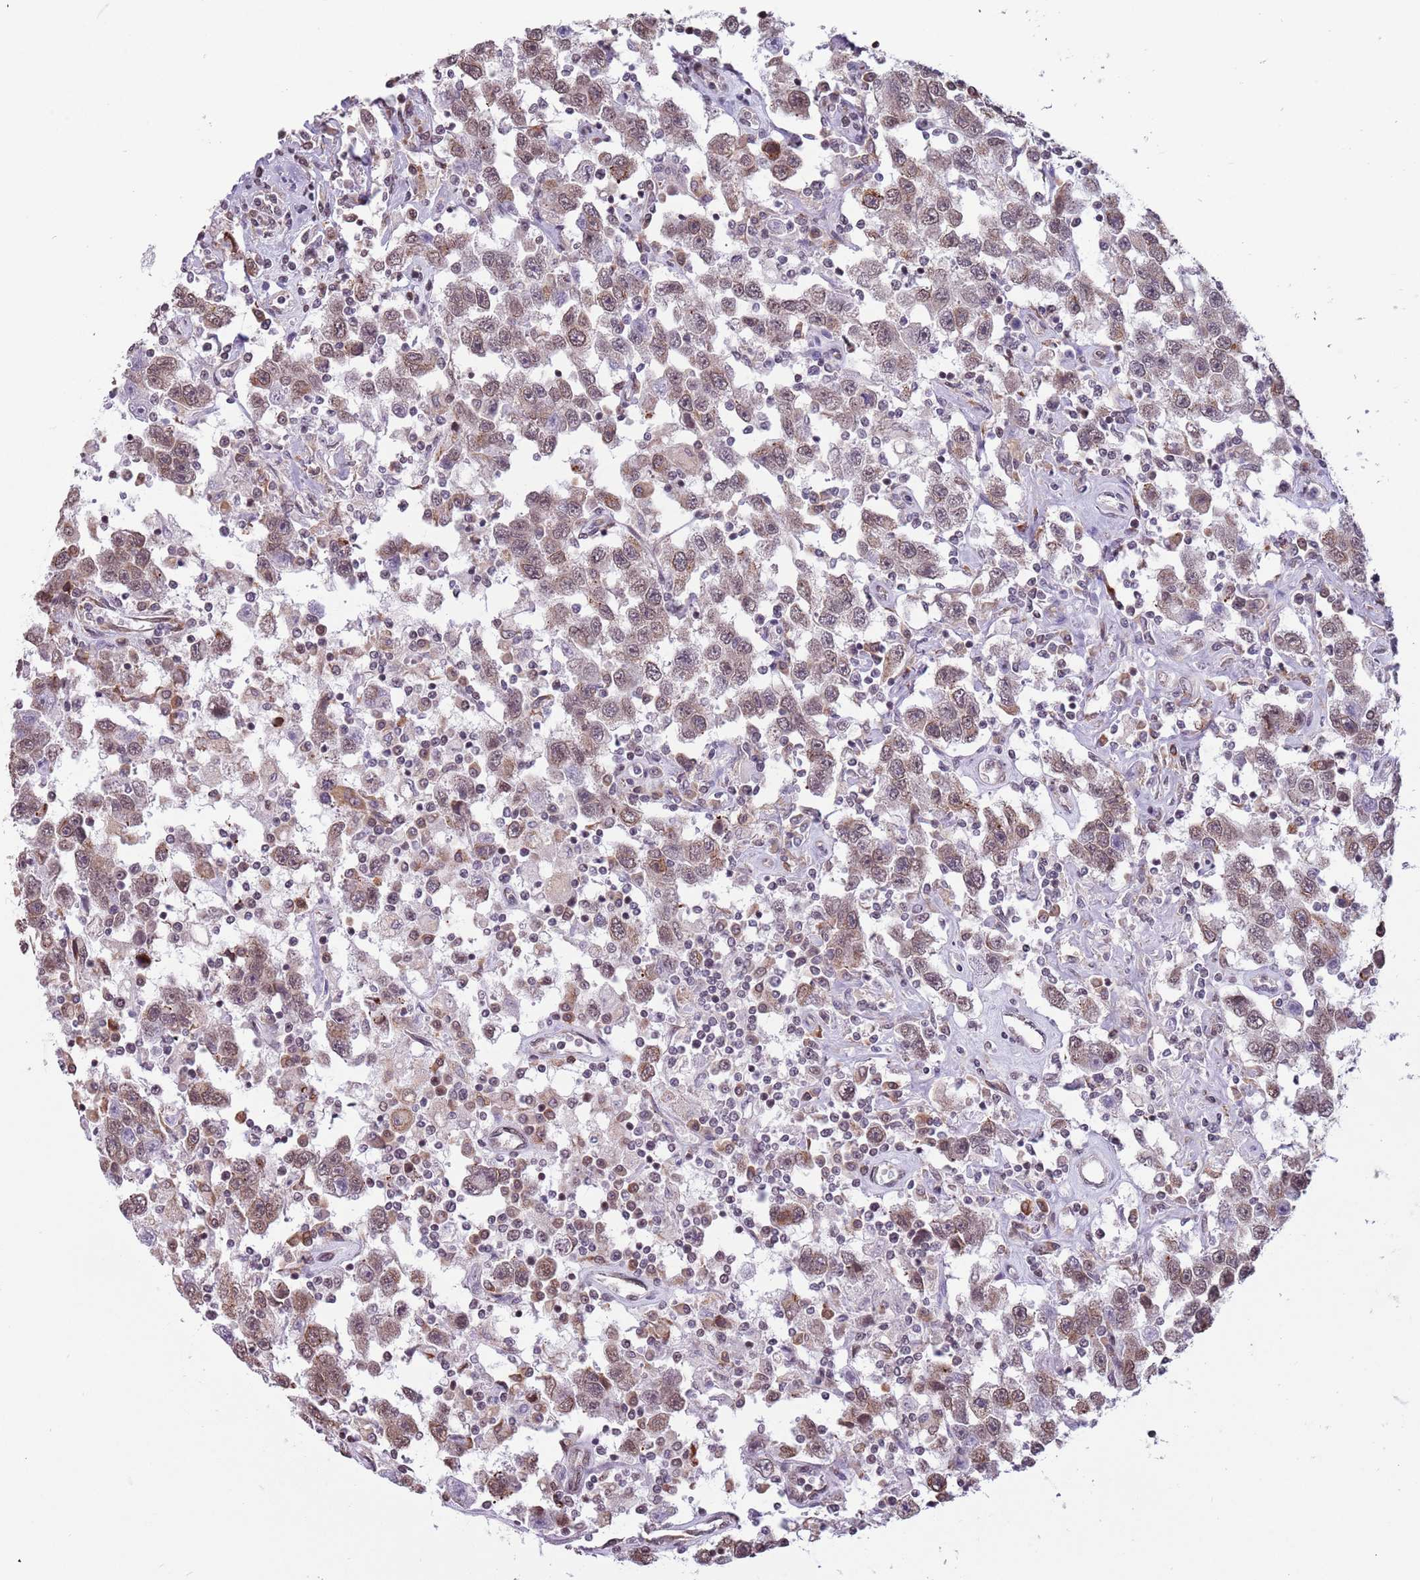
{"staining": {"intensity": "weak", "quantity": "25%-75%", "location": "nuclear"}, "tissue": "testis cancer", "cell_type": "Tumor cells", "image_type": "cancer", "snomed": [{"axis": "morphology", "description": "Seminoma, NOS"}, {"axis": "topography", "description": "Testis"}], "caption": "Immunohistochemical staining of testis seminoma demonstrates low levels of weak nuclear expression in about 25%-75% of tumor cells. The staining was performed using DAB (3,3'-diaminobenzidine) to visualize the protein expression in brown, while the nuclei were stained in blue with hematoxylin (Magnification: 20x).", "gene": "BARD1", "patient": {"sex": "male", "age": 41}}